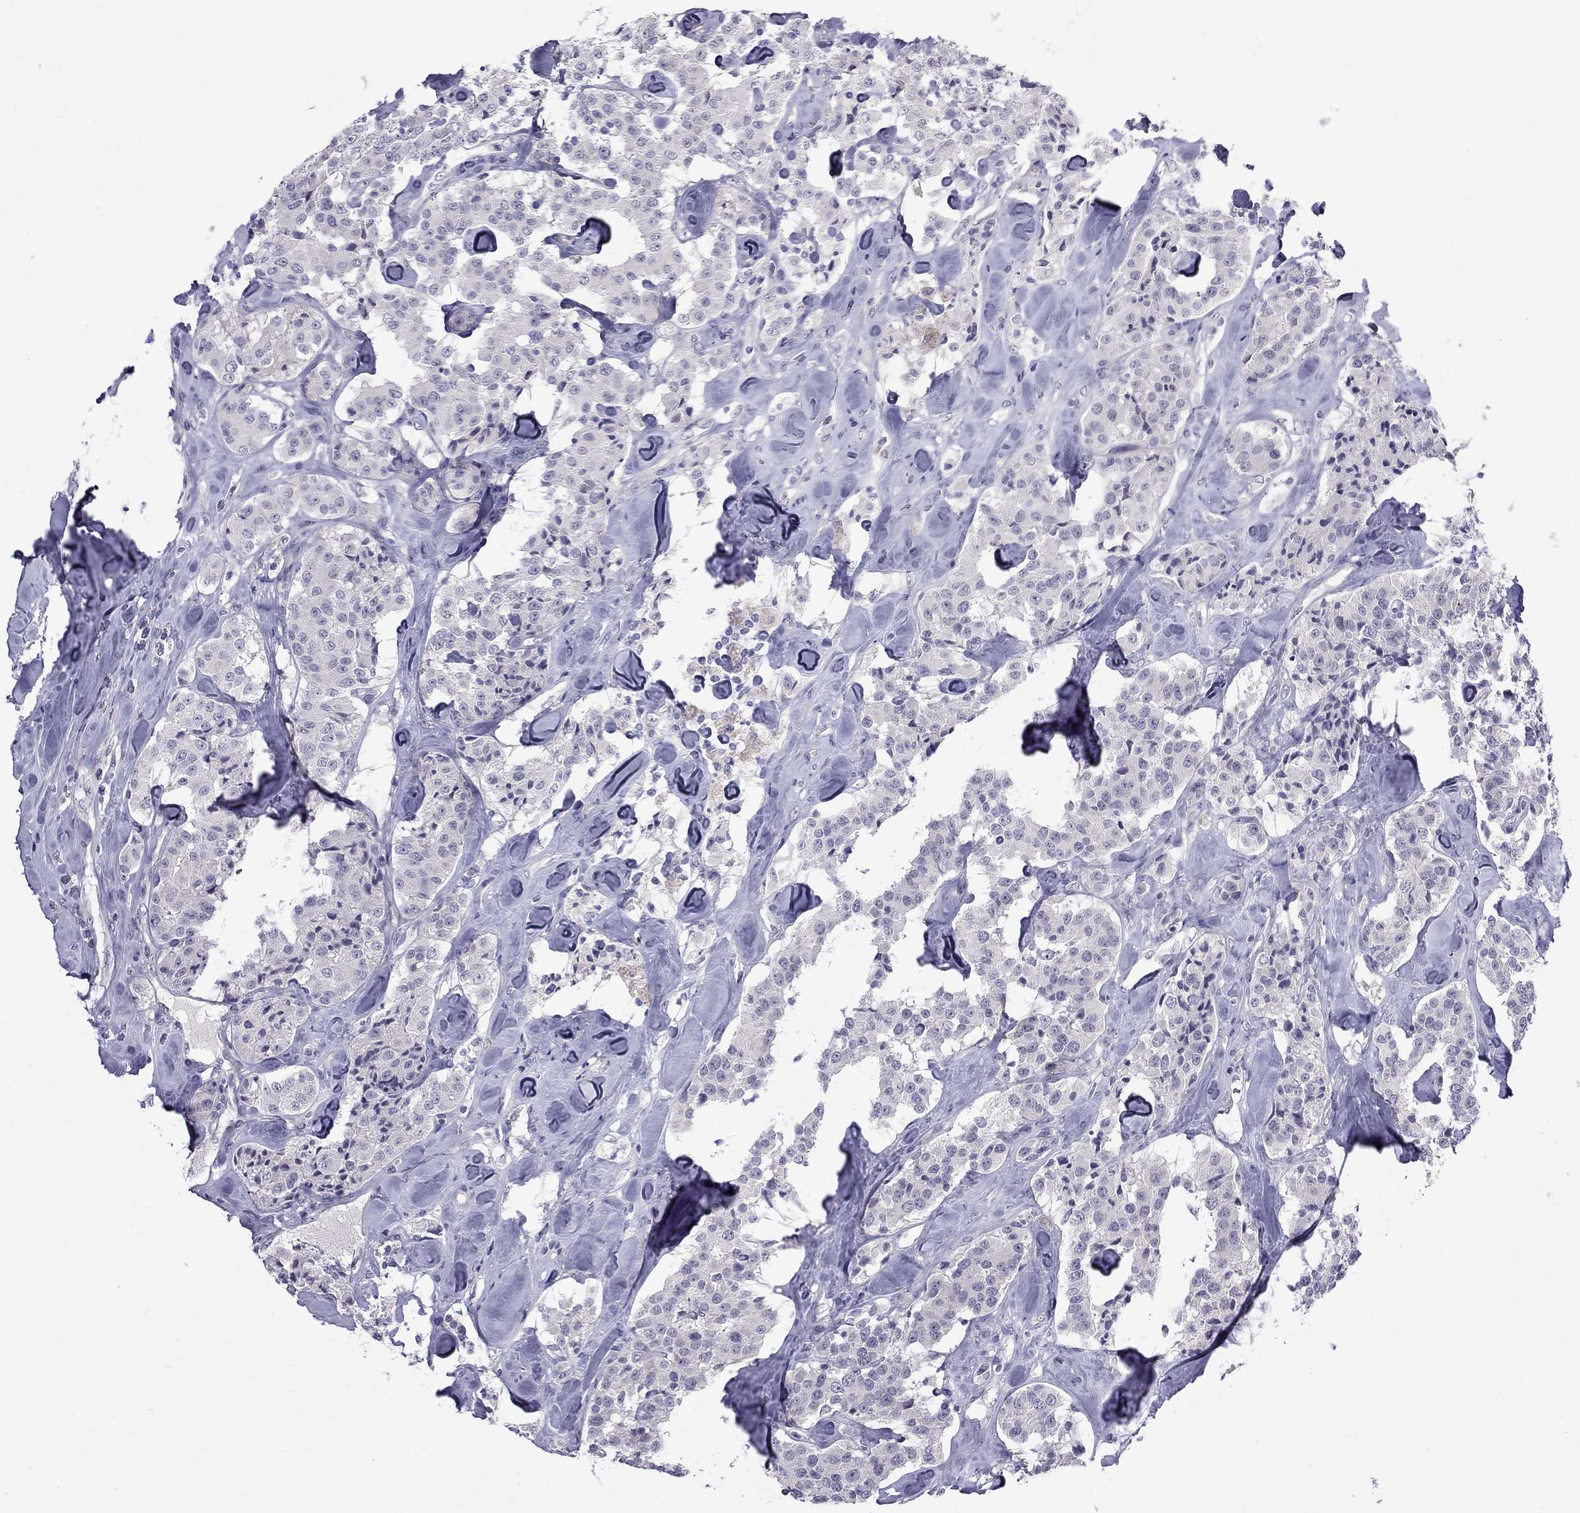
{"staining": {"intensity": "negative", "quantity": "none", "location": "none"}, "tissue": "carcinoid", "cell_type": "Tumor cells", "image_type": "cancer", "snomed": [{"axis": "morphology", "description": "Carcinoid, malignant, NOS"}, {"axis": "topography", "description": "Pancreas"}], "caption": "DAB immunohistochemical staining of human carcinoid reveals no significant expression in tumor cells.", "gene": "RTL9", "patient": {"sex": "male", "age": 41}}